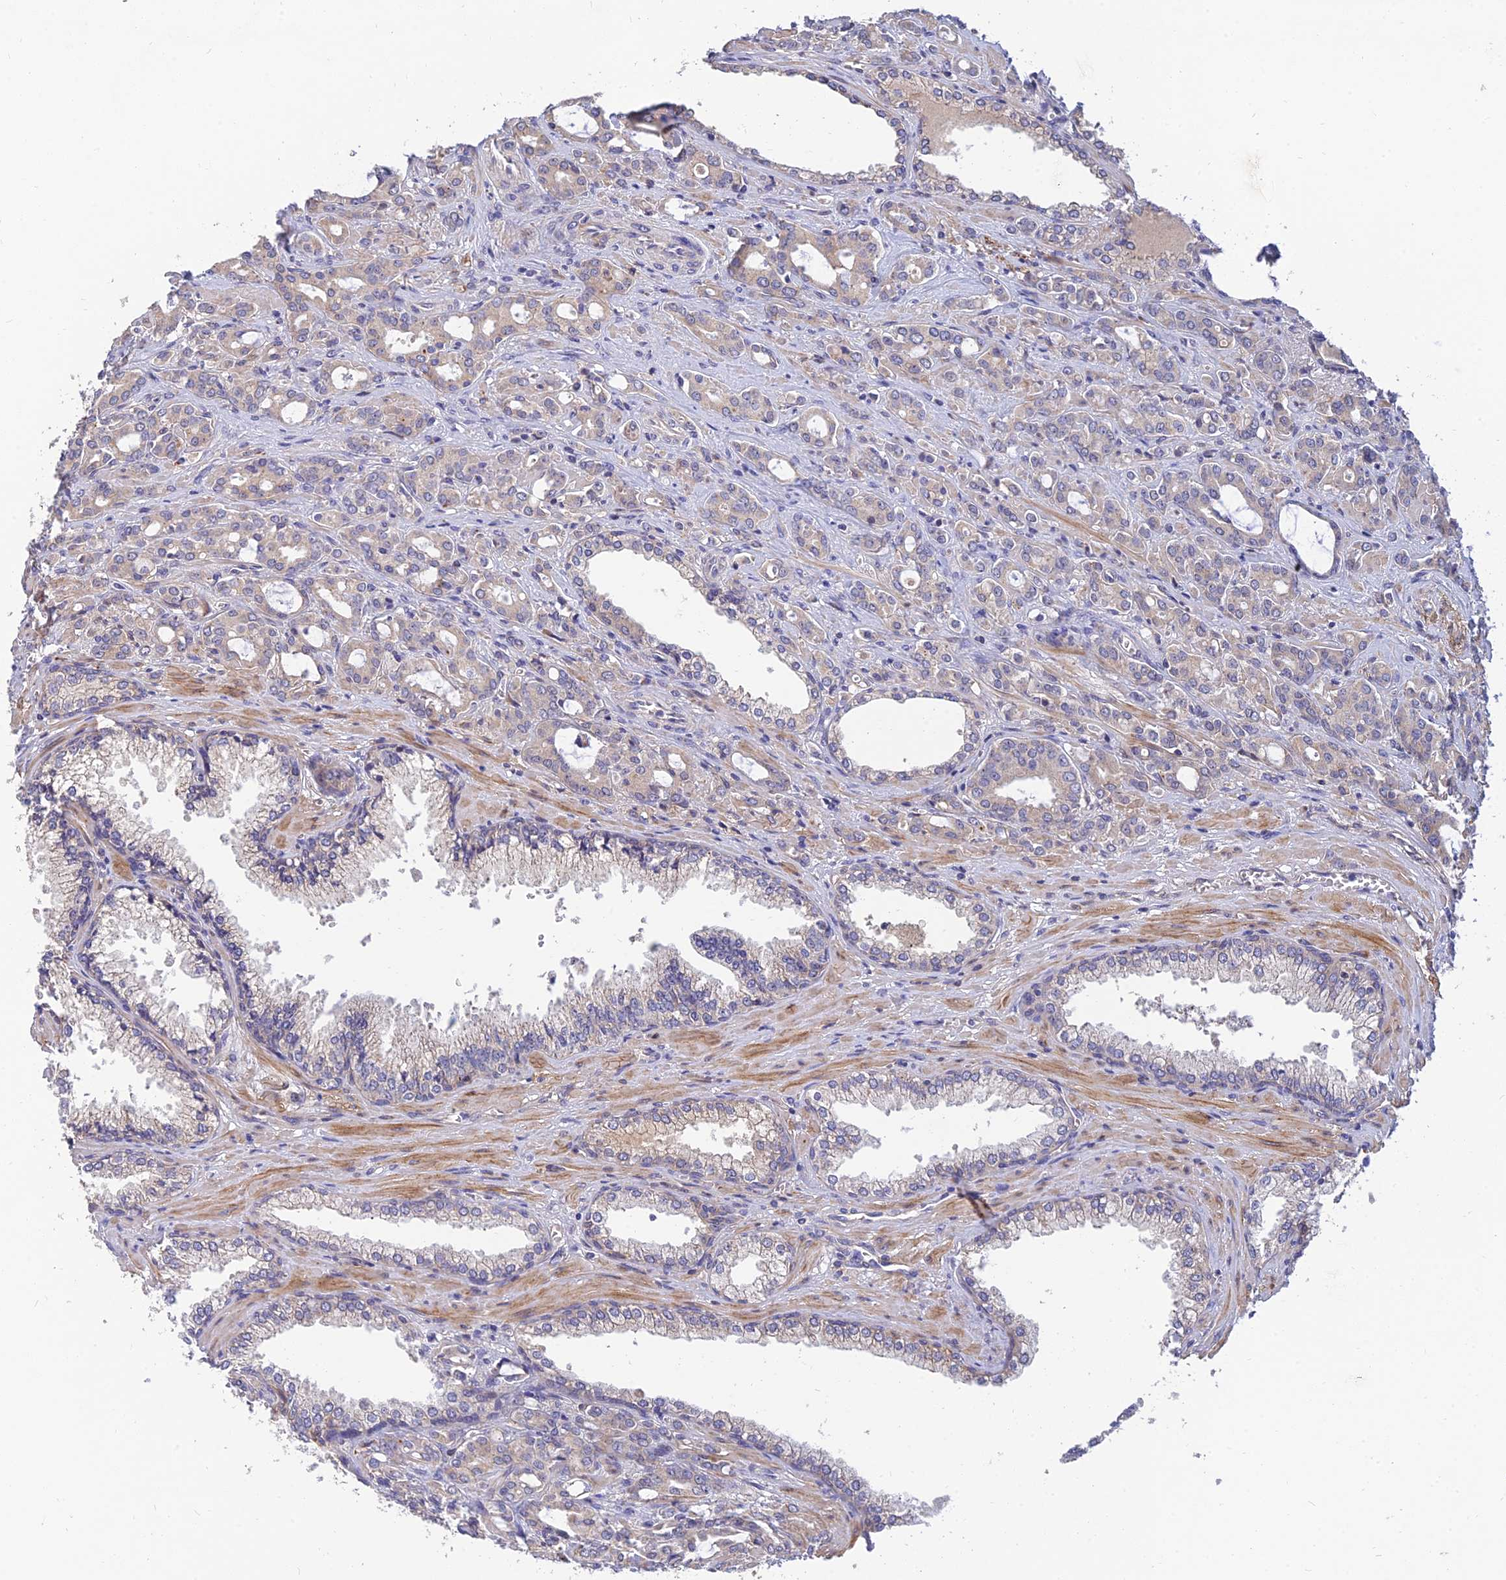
{"staining": {"intensity": "negative", "quantity": "none", "location": "none"}, "tissue": "prostate cancer", "cell_type": "Tumor cells", "image_type": "cancer", "snomed": [{"axis": "morphology", "description": "Adenocarcinoma, High grade"}, {"axis": "topography", "description": "Prostate"}], "caption": "IHC of prostate high-grade adenocarcinoma shows no expression in tumor cells.", "gene": "MRPL35", "patient": {"sex": "male", "age": 72}}